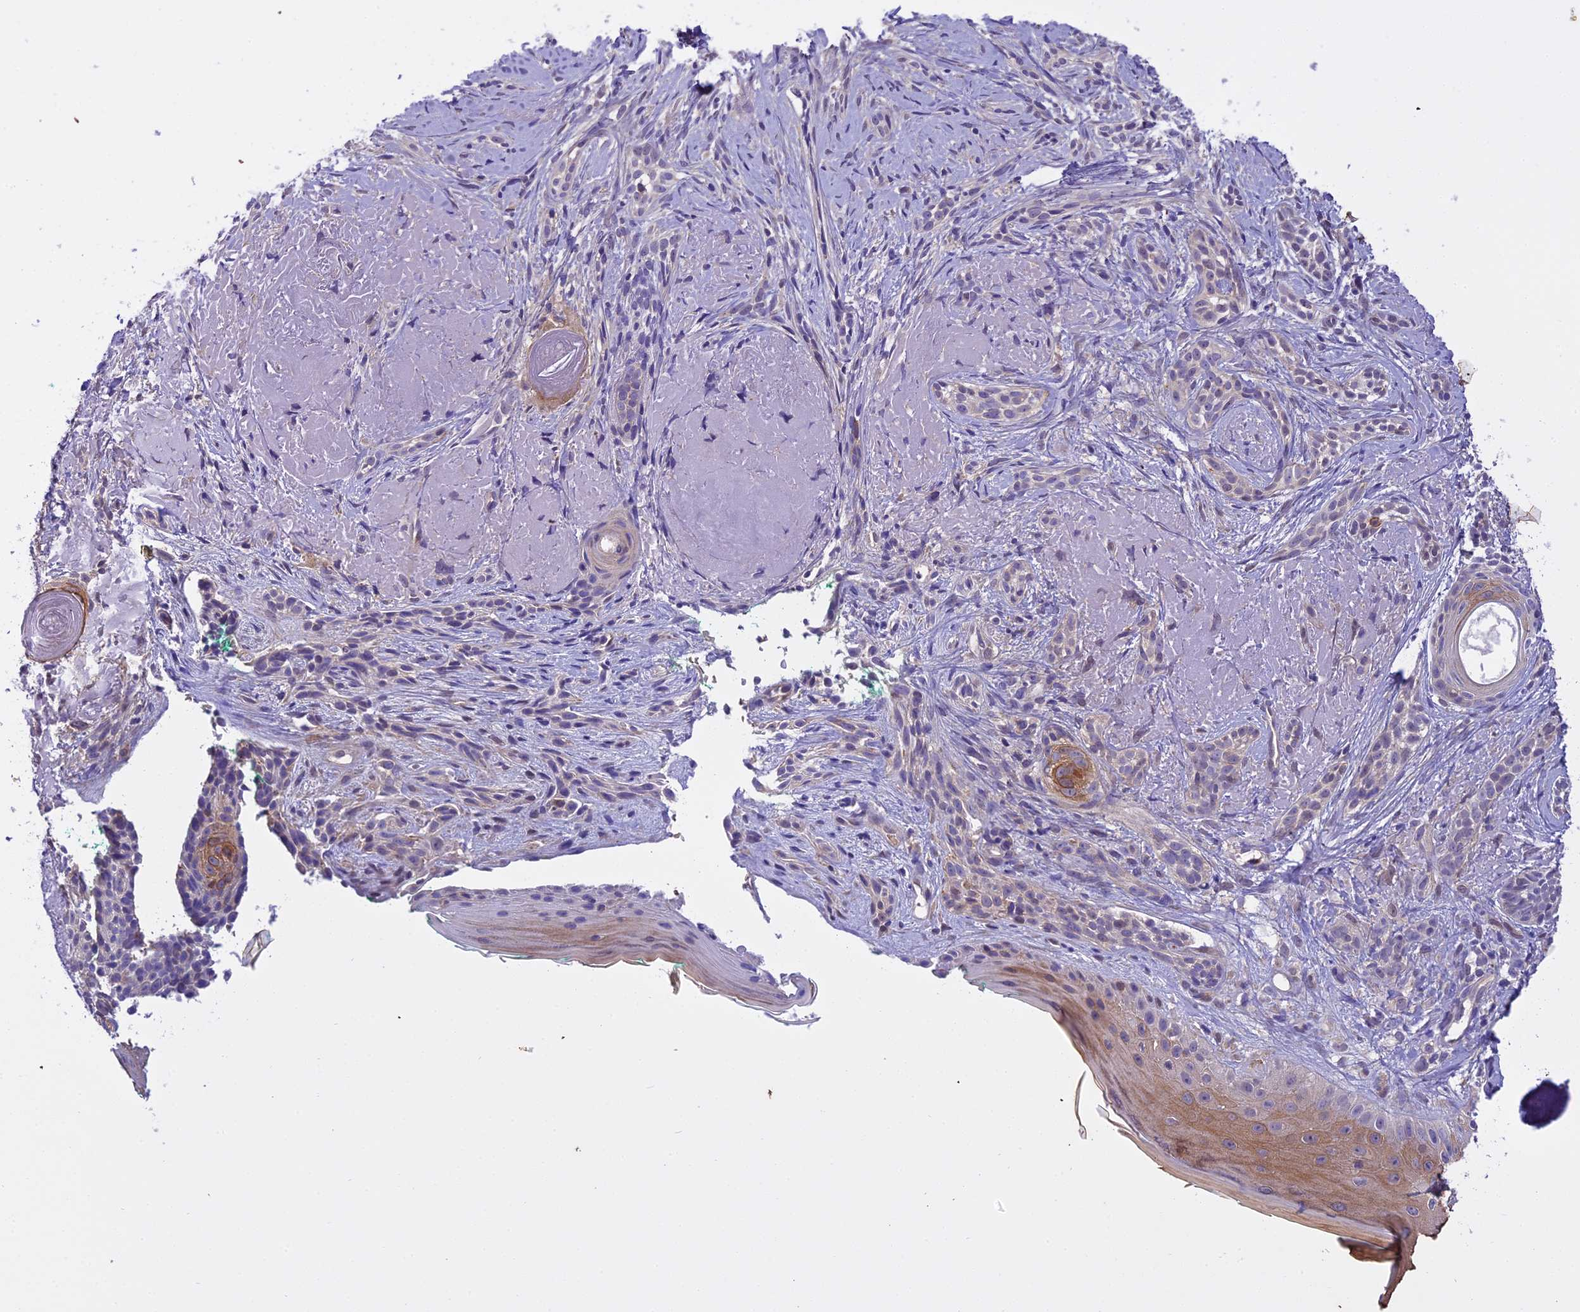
{"staining": {"intensity": "moderate", "quantity": "<25%", "location": "cytoplasmic/membranous"}, "tissue": "skin cancer", "cell_type": "Tumor cells", "image_type": "cancer", "snomed": [{"axis": "morphology", "description": "Basal cell carcinoma"}, {"axis": "topography", "description": "Skin"}], "caption": "Immunohistochemical staining of human skin cancer (basal cell carcinoma) shows low levels of moderate cytoplasmic/membranous staining in approximately <25% of tumor cells.", "gene": "BORCS6", "patient": {"sex": "male", "age": 71}}